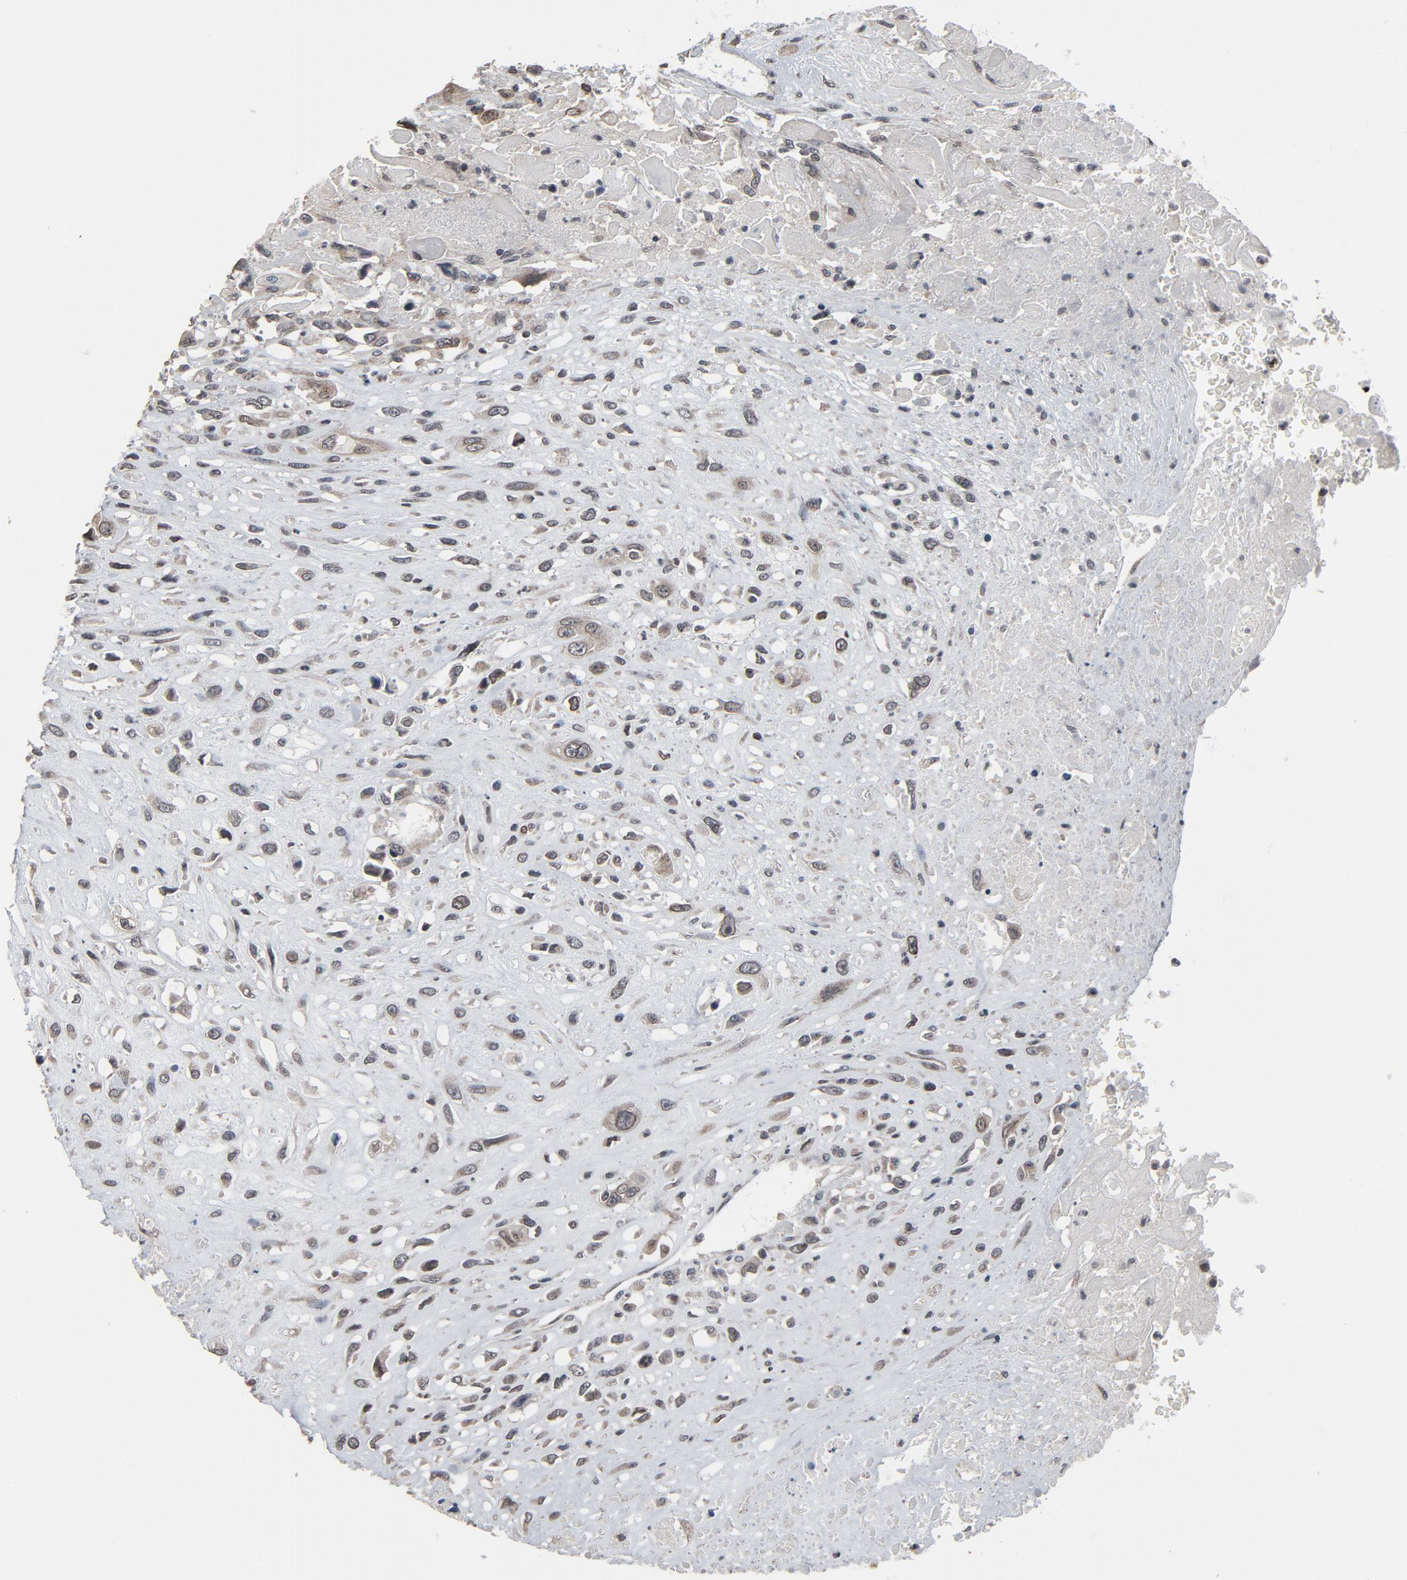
{"staining": {"intensity": "weak", "quantity": ">75%", "location": "cytoplasmic/membranous,nuclear"}, "tissue": "head and neck cancer", "cell_type": "Tumor cells", "image_type": "cancer", "snomed": [{"axis": "morphology", "description": "Necrosis, NOS"}, {"axis": "morphology", "description": "Neoplasm, malignant, NOS"}, {"axis": "topography", "description": "Salivary gland"}, {"axis": "topography", "description": "Head-Neck"}], "caption": "Immunohistochemistry image of neoplastic tissue: head and neck cancer stained using immunohistochemistry (IHC) reveals low levels of weak protein expression localized specifically in the cytoplasmic/membranous and nuclear of tumor cells, appearing as a cytoplasmic/membranous and nuclear brown color.", "gene": "POM121", "patient": {"sex": "male", "age": 43}}